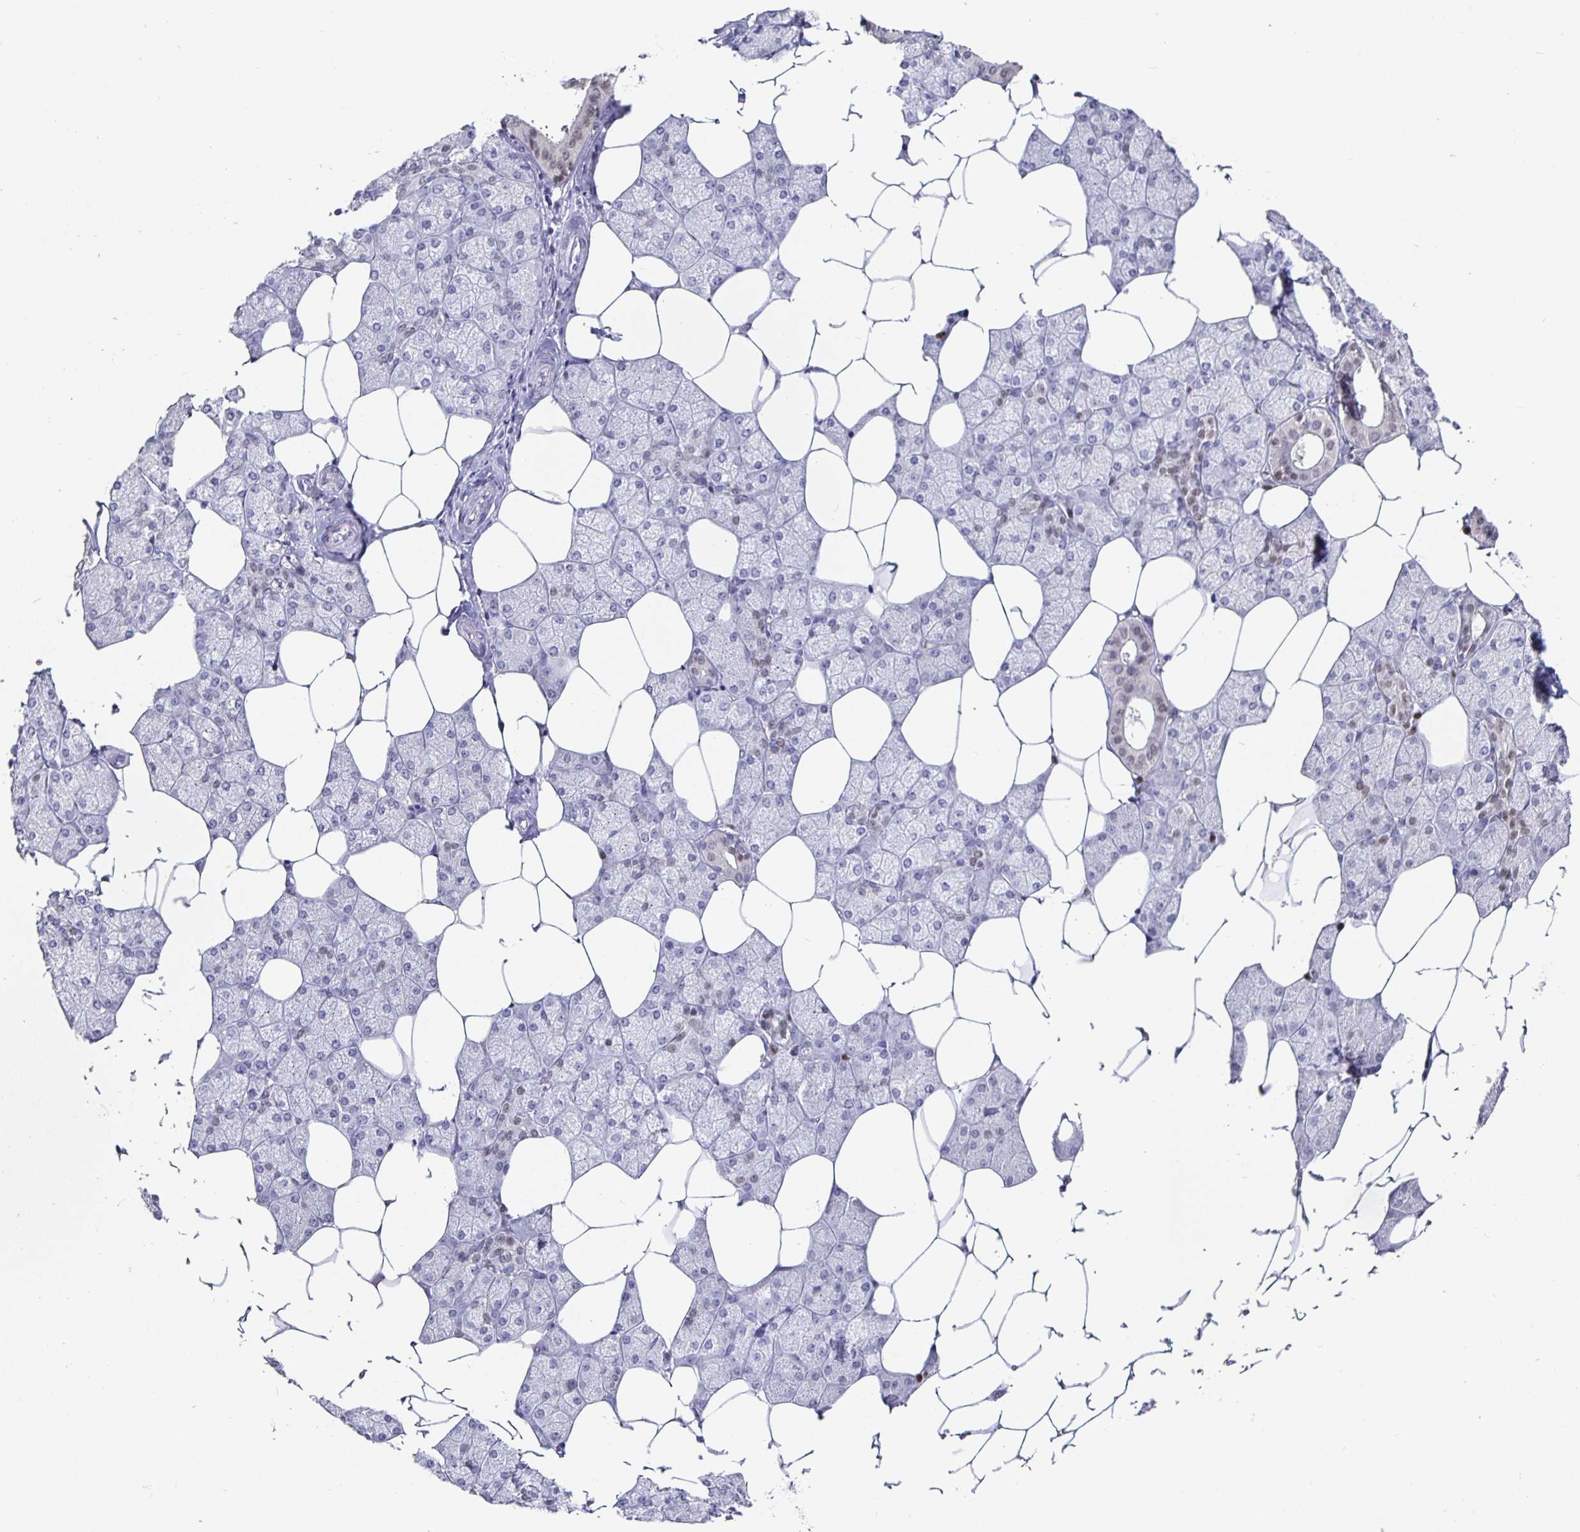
{"staining": {"intensity": "moderate", "quantity": "<25%", "location": "nuclear"}, "tissue": "salivary gland", "cell_type": "Glandular cells", "image_type": "normal", "snomed": [{"axis": "morphology", "description": "Normal tissue, NOS"}, {"axis": "topography", "description": "Salivary gland"}], "caption": "Glandular cells display low levels of moderate nuclear staining in about <25% of cells in unremarkable human salivary gland.", "gene": "RUNX2", "patient": {"sex": "female", "age": 43}}